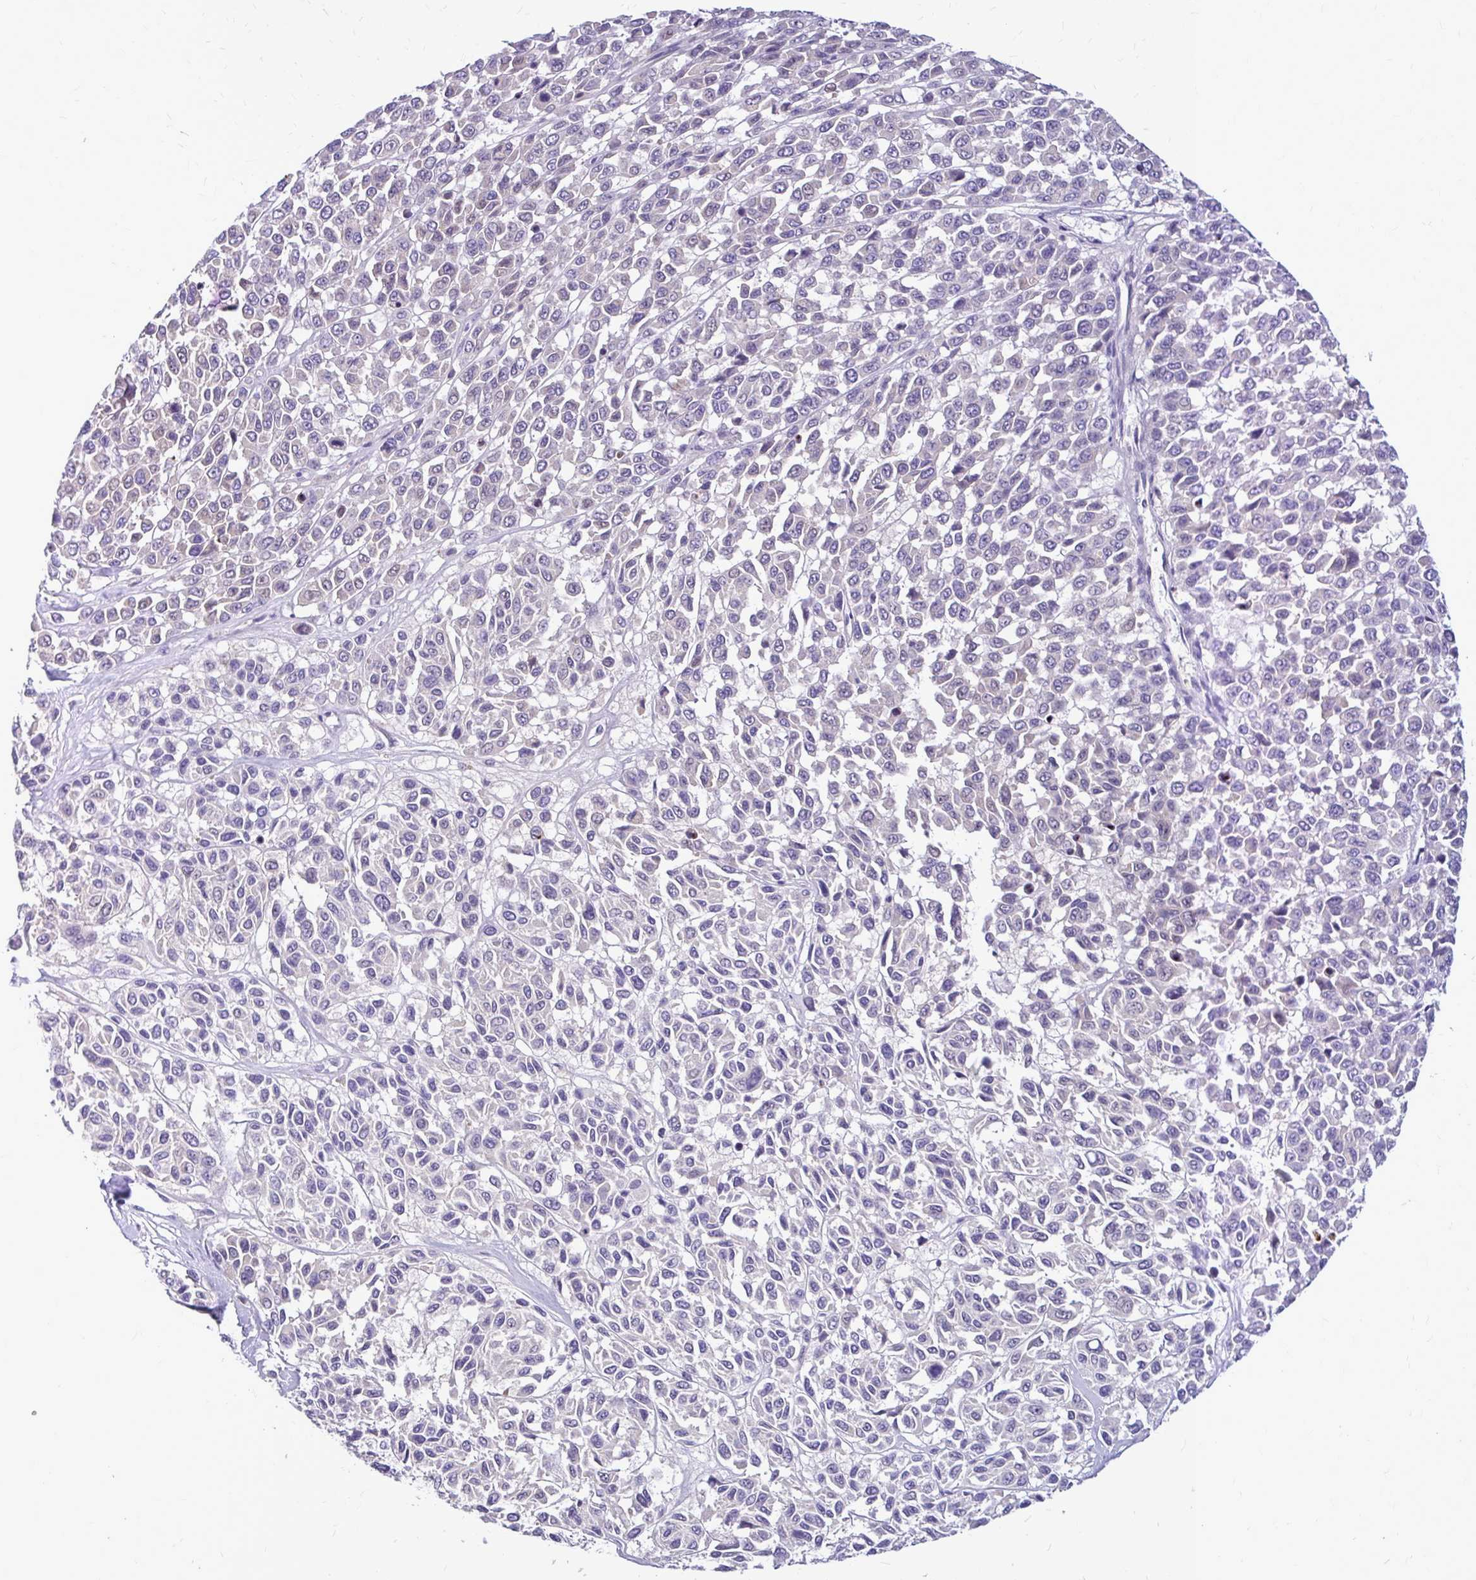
{"staining": {"intensity": "negative", "quantity": "none", "location": "none"}, "tissue": "melanoma", "cell_type": "Tumor cells", "image_type": "cancer", "snomed": [{"axis": "morphology", "description": "Malignant melanoma, NOS"}, {"axis": "topography", "description": "Skin"}], "caption": "High magnification brightfield microscopy of melanoma stained with DAB (3,3'-diaminobenzidine) (brown) and counterstained with hematoxylin (blue): tumor cells show no significant expression. (Stains: DAB (3,3'-diaminobenzidine) immunohistochemistry with hematoxylin counter stain, Microscopy: brightfield microscopy at high magnification).", "gene": "MAP1LC3A", "patient": {"sex": "female", "age": 66}}